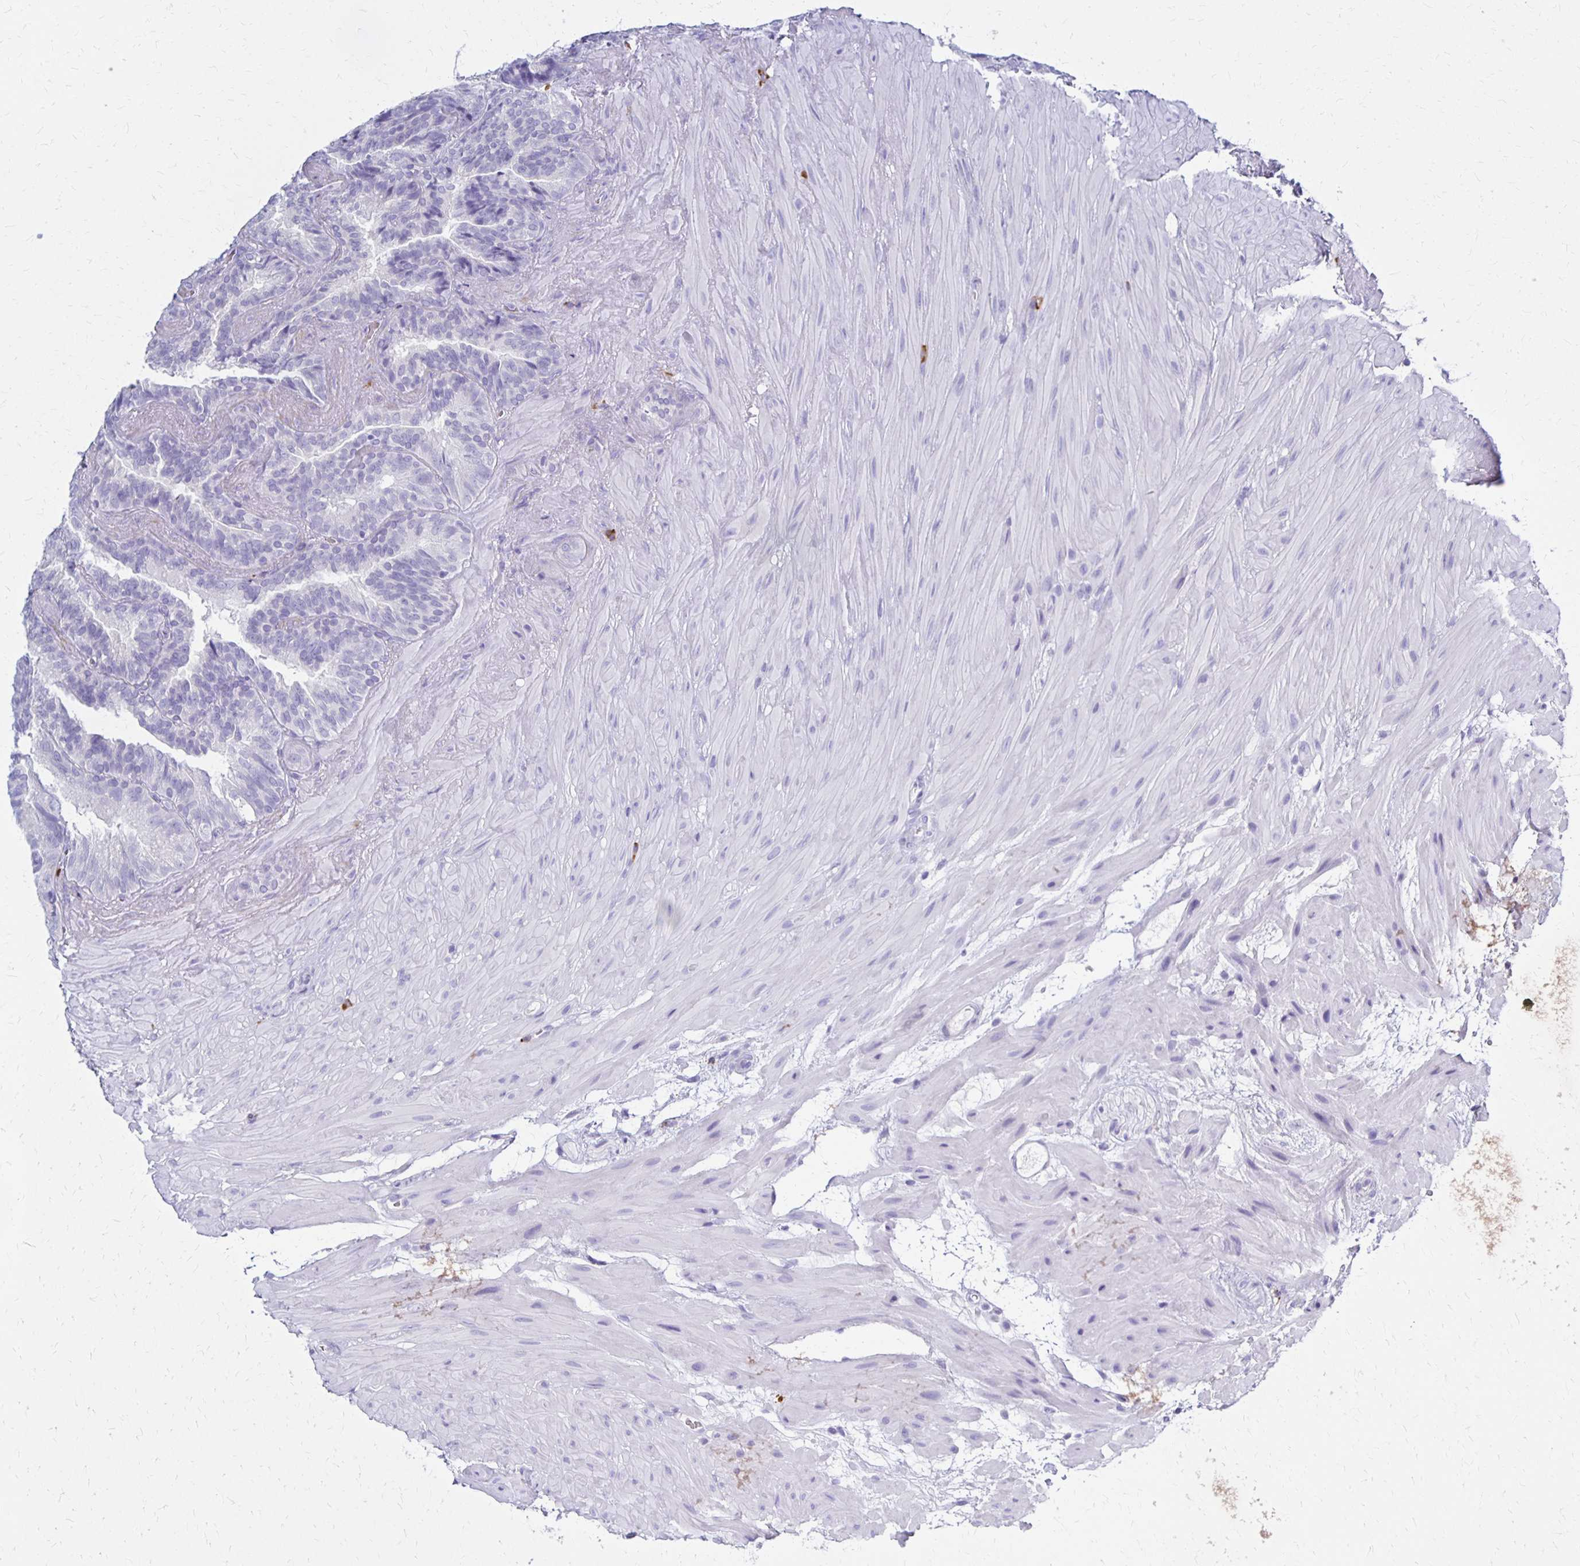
{"staining": {"intensity": "weak", "quantity": "<25%", "location": "cytoplasmic/membranous"}, "tissue": "seminal vesicle", "cell_type": "Glandular cells", "image_type": "normal", "snomed": [{"axis": "morphology", "description": "Normal tissue, NOS"}, {"axis": "topography", "description": "Seminal veicle"}], "caption": "The immunohistochemistry (IHC) histopathology image has no significant expression in glandular cells of seminal vesicle. Nuclei are stained in blue.", "gene": "FNTB", "patient": {"sex": "male", "age": 60}}